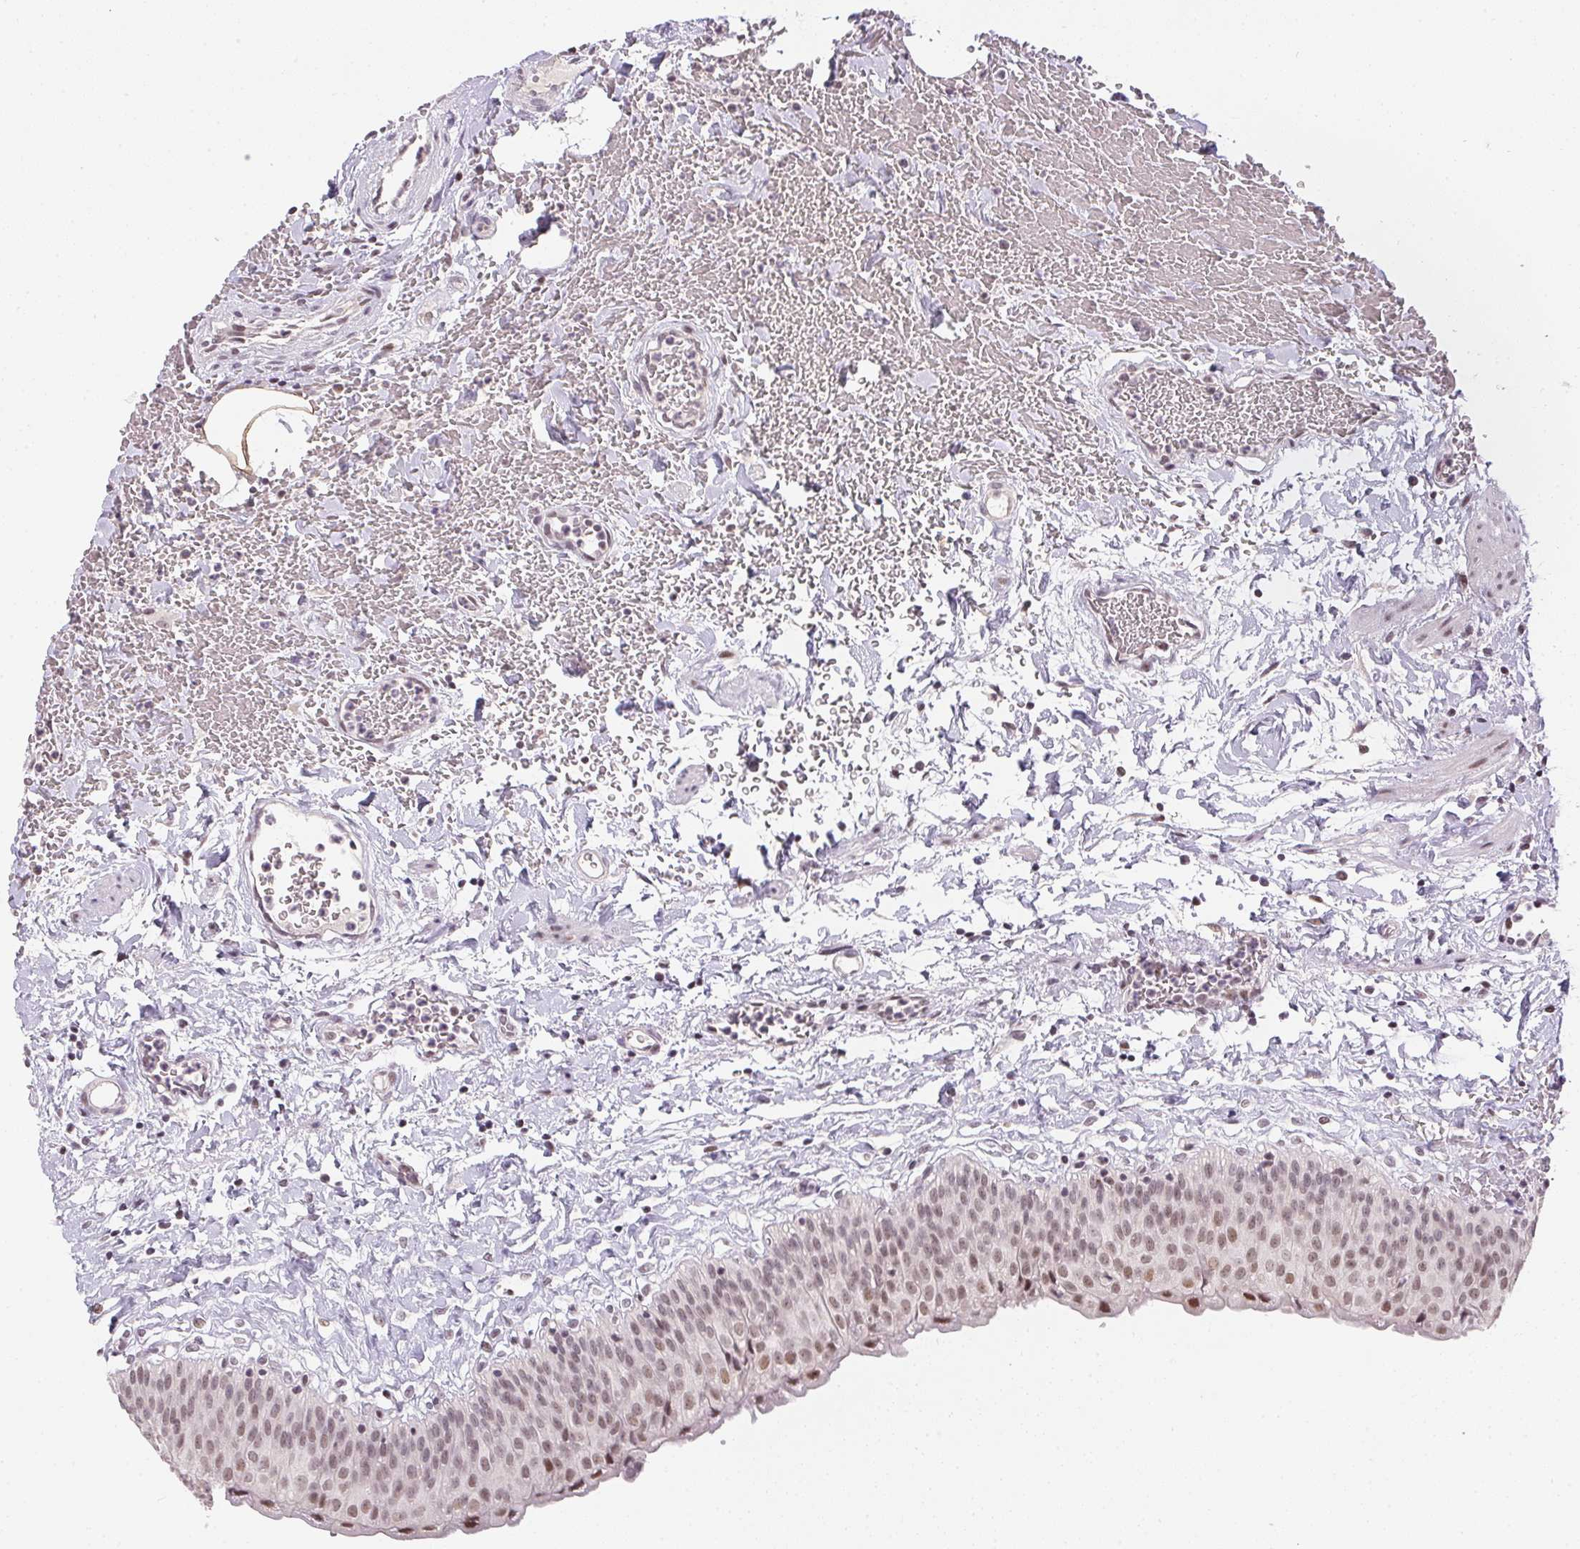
{"staining": {"intensity": "moderate", "quantity": "25%-75%", "location": "nuclear"}, "tissue": "urinary bladder", "cell_type": "Urothelial cells", "image_type": "normal", "snomed": [{"axis": "morphology", "description": "Normal tissue, NOS"}, {"axis": "topography", "description": "Urinary bladder"}], "caption": "Immunohistochemical staining of benign human urinary bladder demonstrates medium levels of moderate nuclear expression in about 25%-75% of urothelial cells. The protein is stained brown, and the nuclei are stained in blue (DAB (3,3'-diaminobenzidine) IHC with brightfield microscopy, high magnification).", "gene": "KDM4D", "patient": {"sex": "male", "age": 55}}